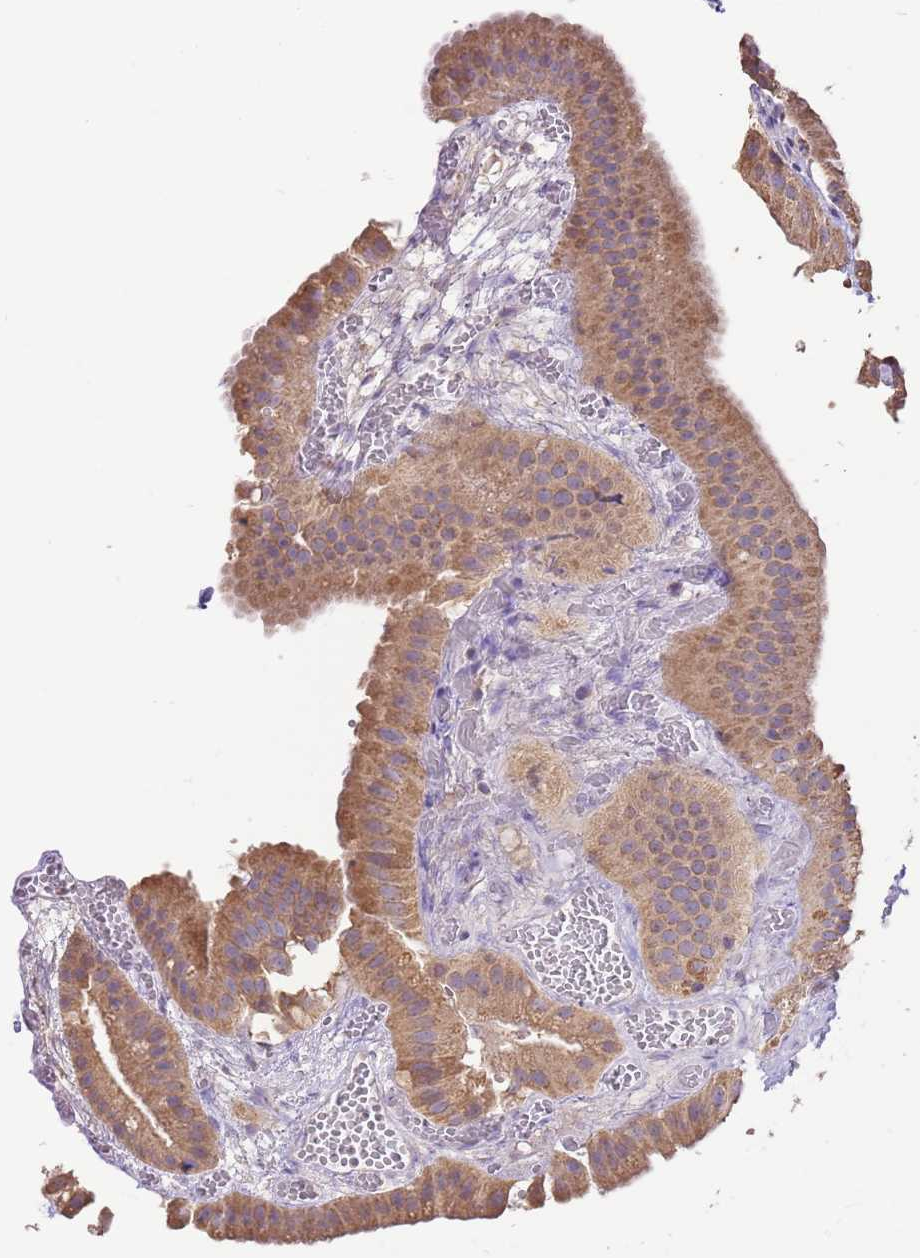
{"staining": {"intensity": "moderate", "quantity": ">75%", "location": "cytoplasmic/membranous"}, "tissue": "gallbladder", "cell_type": "Glandular cells", "image_type": "normal", "snomed": [{"axis": "morphology", "description": "Normal tissue, NOS"}, {"axis": "topography", "description": "Gallbladder"}], "caption": "This histopathology image displays immunohistochemistry staining of benign gallbladder, with medium moderate cytoplasmic/membranous positivity in about >75% of glandular cells.", "gene": "DOCK9", "patient": {"sex": "female", "age": 64}}